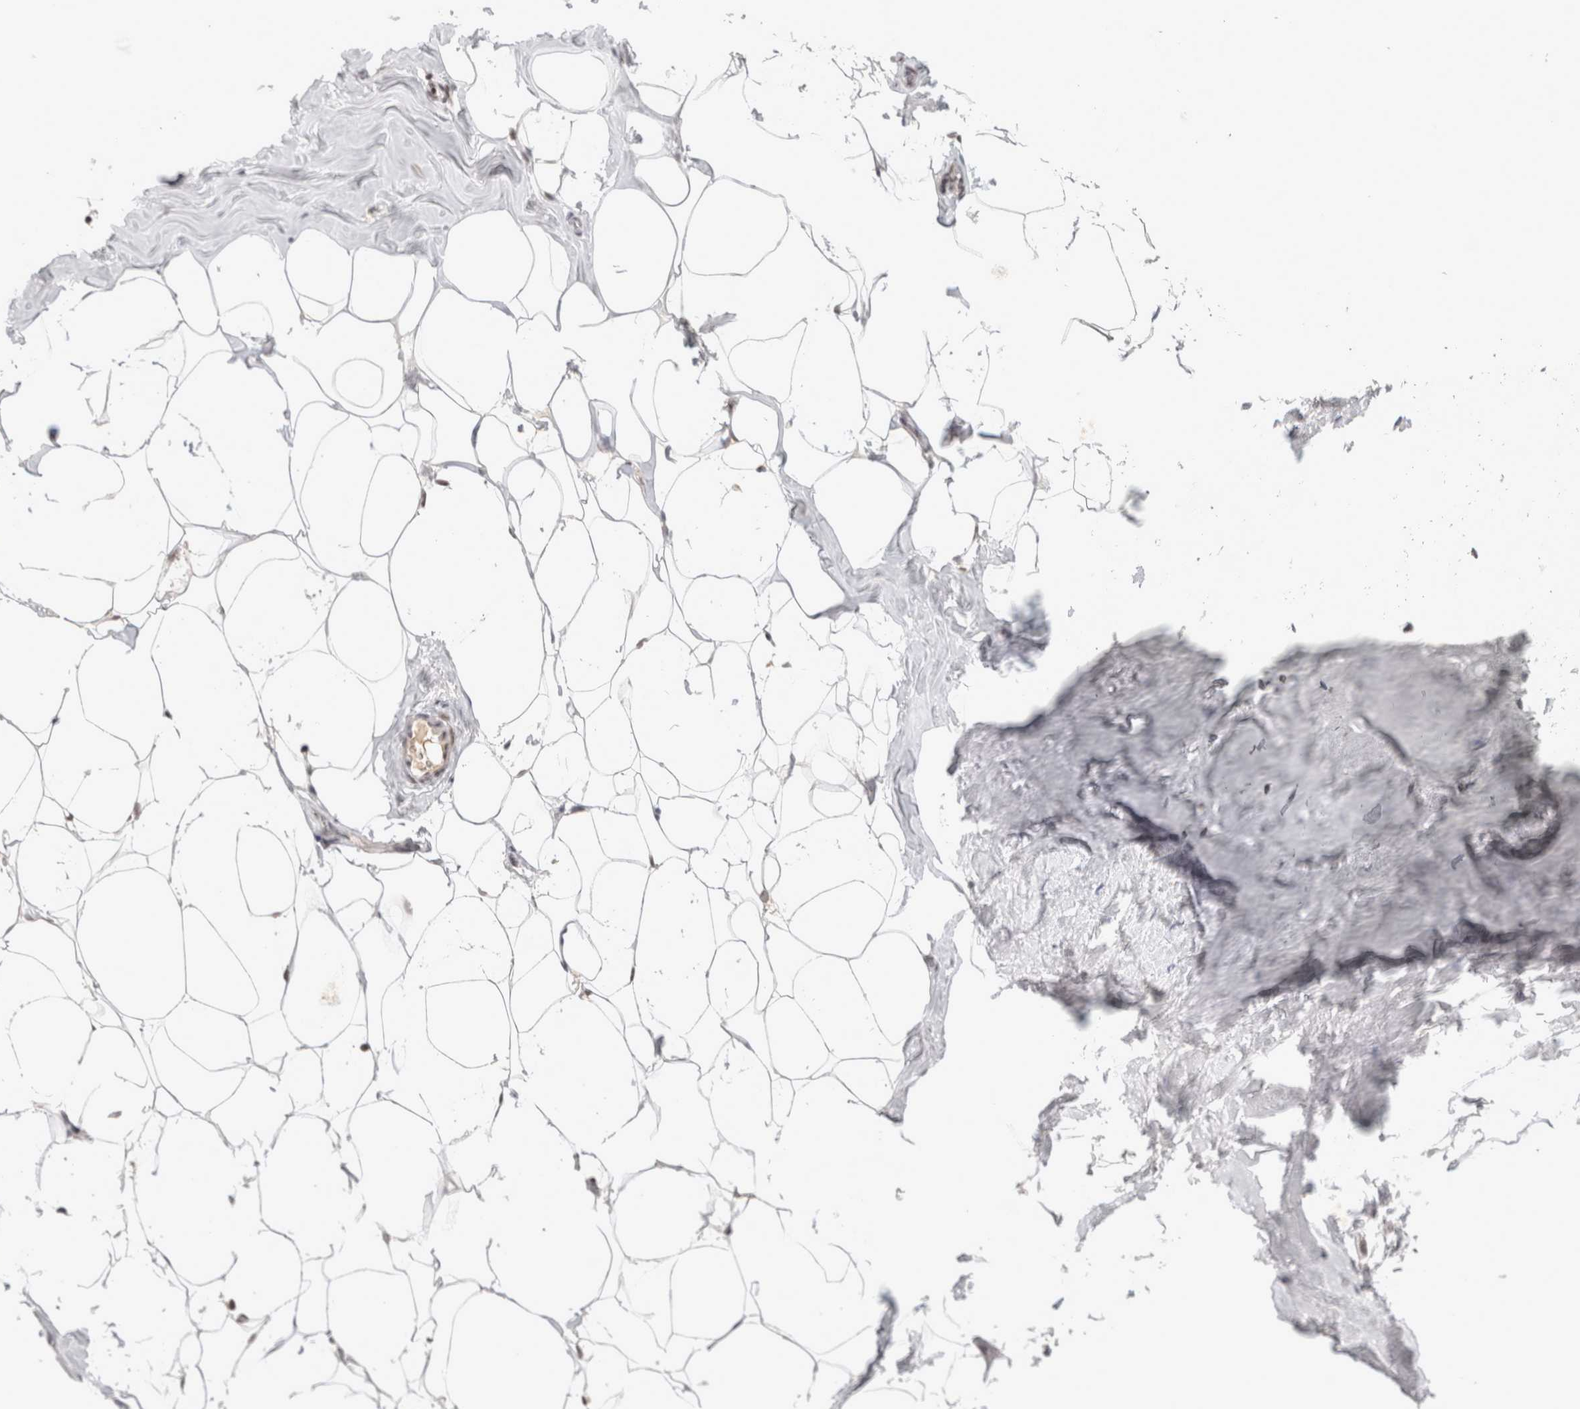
{"staining": {"intensity": "weak", "quantity": "25%-75%", "location": "nuclear"}, "tissue": "adipose tissue", "cell_type": "Adipocytes", "image_type": "normal", "snomed": [{"axis": "morphology", "description": "Normal tissue, NOS"}, {"axis": "morphology", "description": "Fibrosis, NOS"}, {"axis": "topography", "description": "Breast"}, {"axis": "topography", "description": "Adipose tissue"}], "caption": "Immunohistochemistry (IHC) photomicrograph of benign human adipose tissue stained for a protein (brown), which shows low levels of weak nuclear staining in about 25%-75% of adipocytes.", "gene": "ZNF830", "patient": {"sex": "female", "age": 39}}